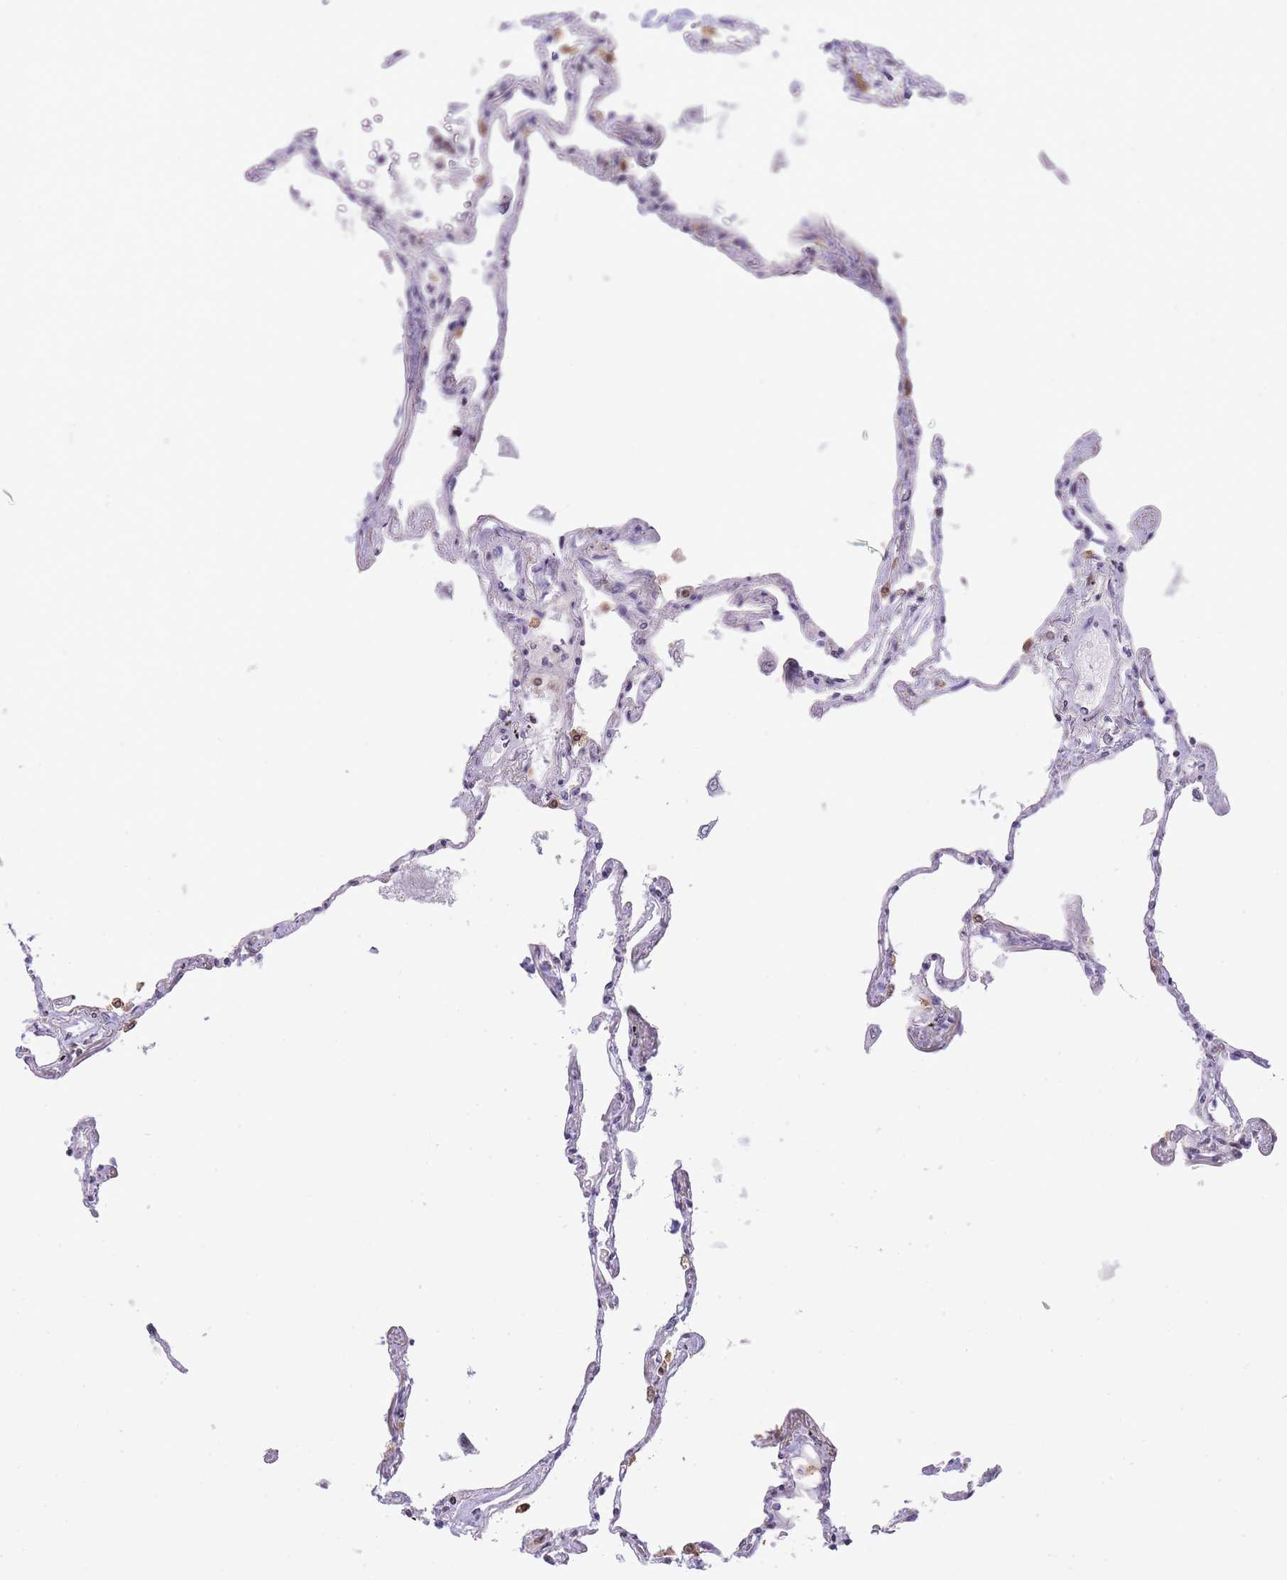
{"staining": {"intensity": "moderate", "quantity": "25%-75%", "location": "nuclear"}, "tissue": "lung", "cell_type": "Alveolar cells", "image_type": "normal", "snomed": [{"axis": "morphology", "description": "Normal tissue, NOS"}, {"axis": "topography", "description": "Lung"}], "caption": "Brown immunohistochemical staining in normal human lung reveals moderate nuclear expression in approximately 25%-75% of alveolar cells.", "gene": "EVC2", "patient": {"sex": "female", "age": 67}}